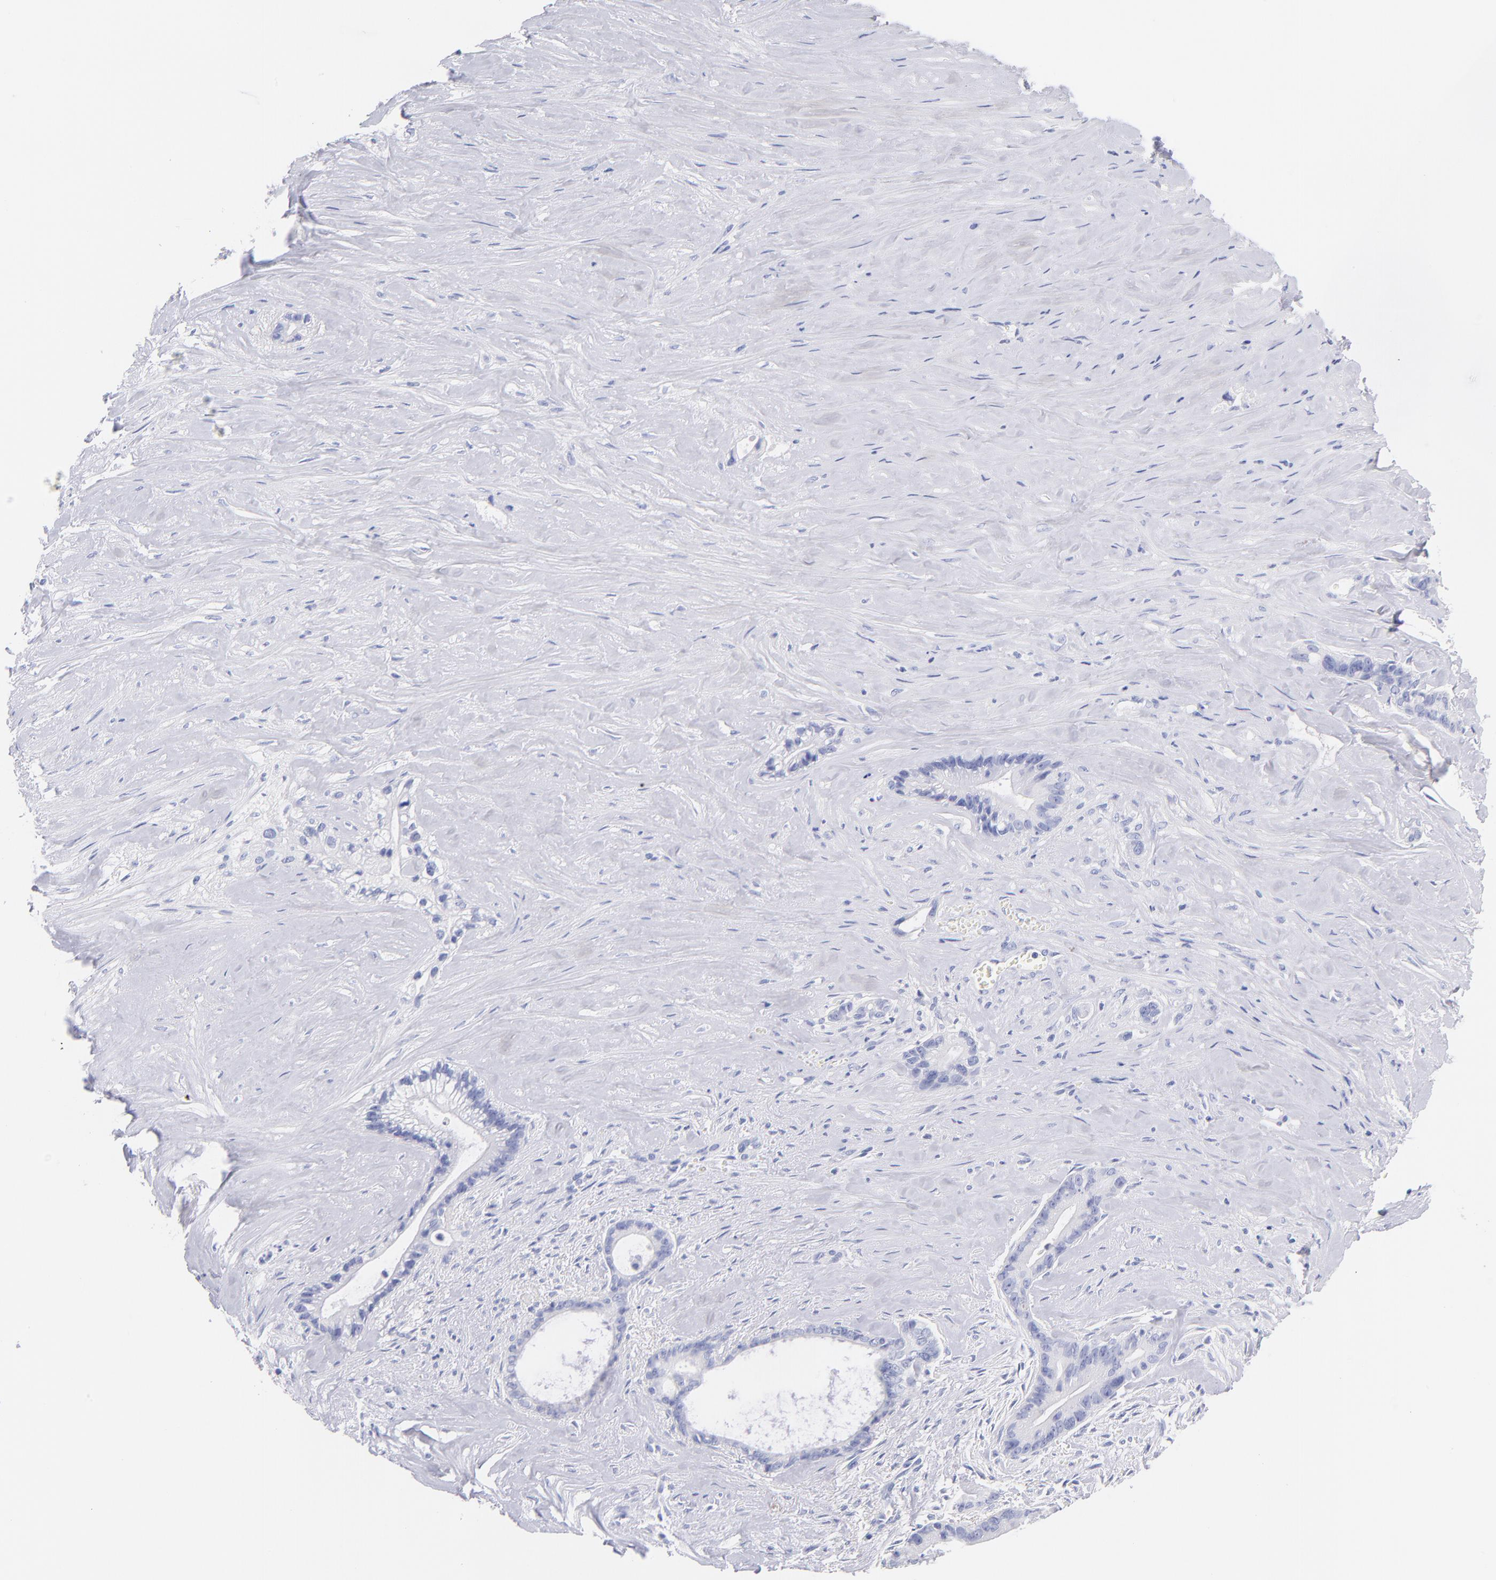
{"staining": {"intensity": "negative", "quantity": "none", "location": "none"}, "tissue": "liver cancer", "cell_type": "Tumor cells", "image_type": "cancer", "snomed": [{"axis": "morphology", "description": "Cholangiocarcinoma"}, {"axis": "topography", "description": "Liver"}], "caption": "Immunohistochemistry of human liver cholangiocarcinoma displays no expression in tumor cells. (Brightfield microscopy of DAB (3,3'-diaminobenzidine) immunohistochemistry (IHC) at high magnification).", "gene": "SCGN", "patient": {"sex": "female", "age": 55}}